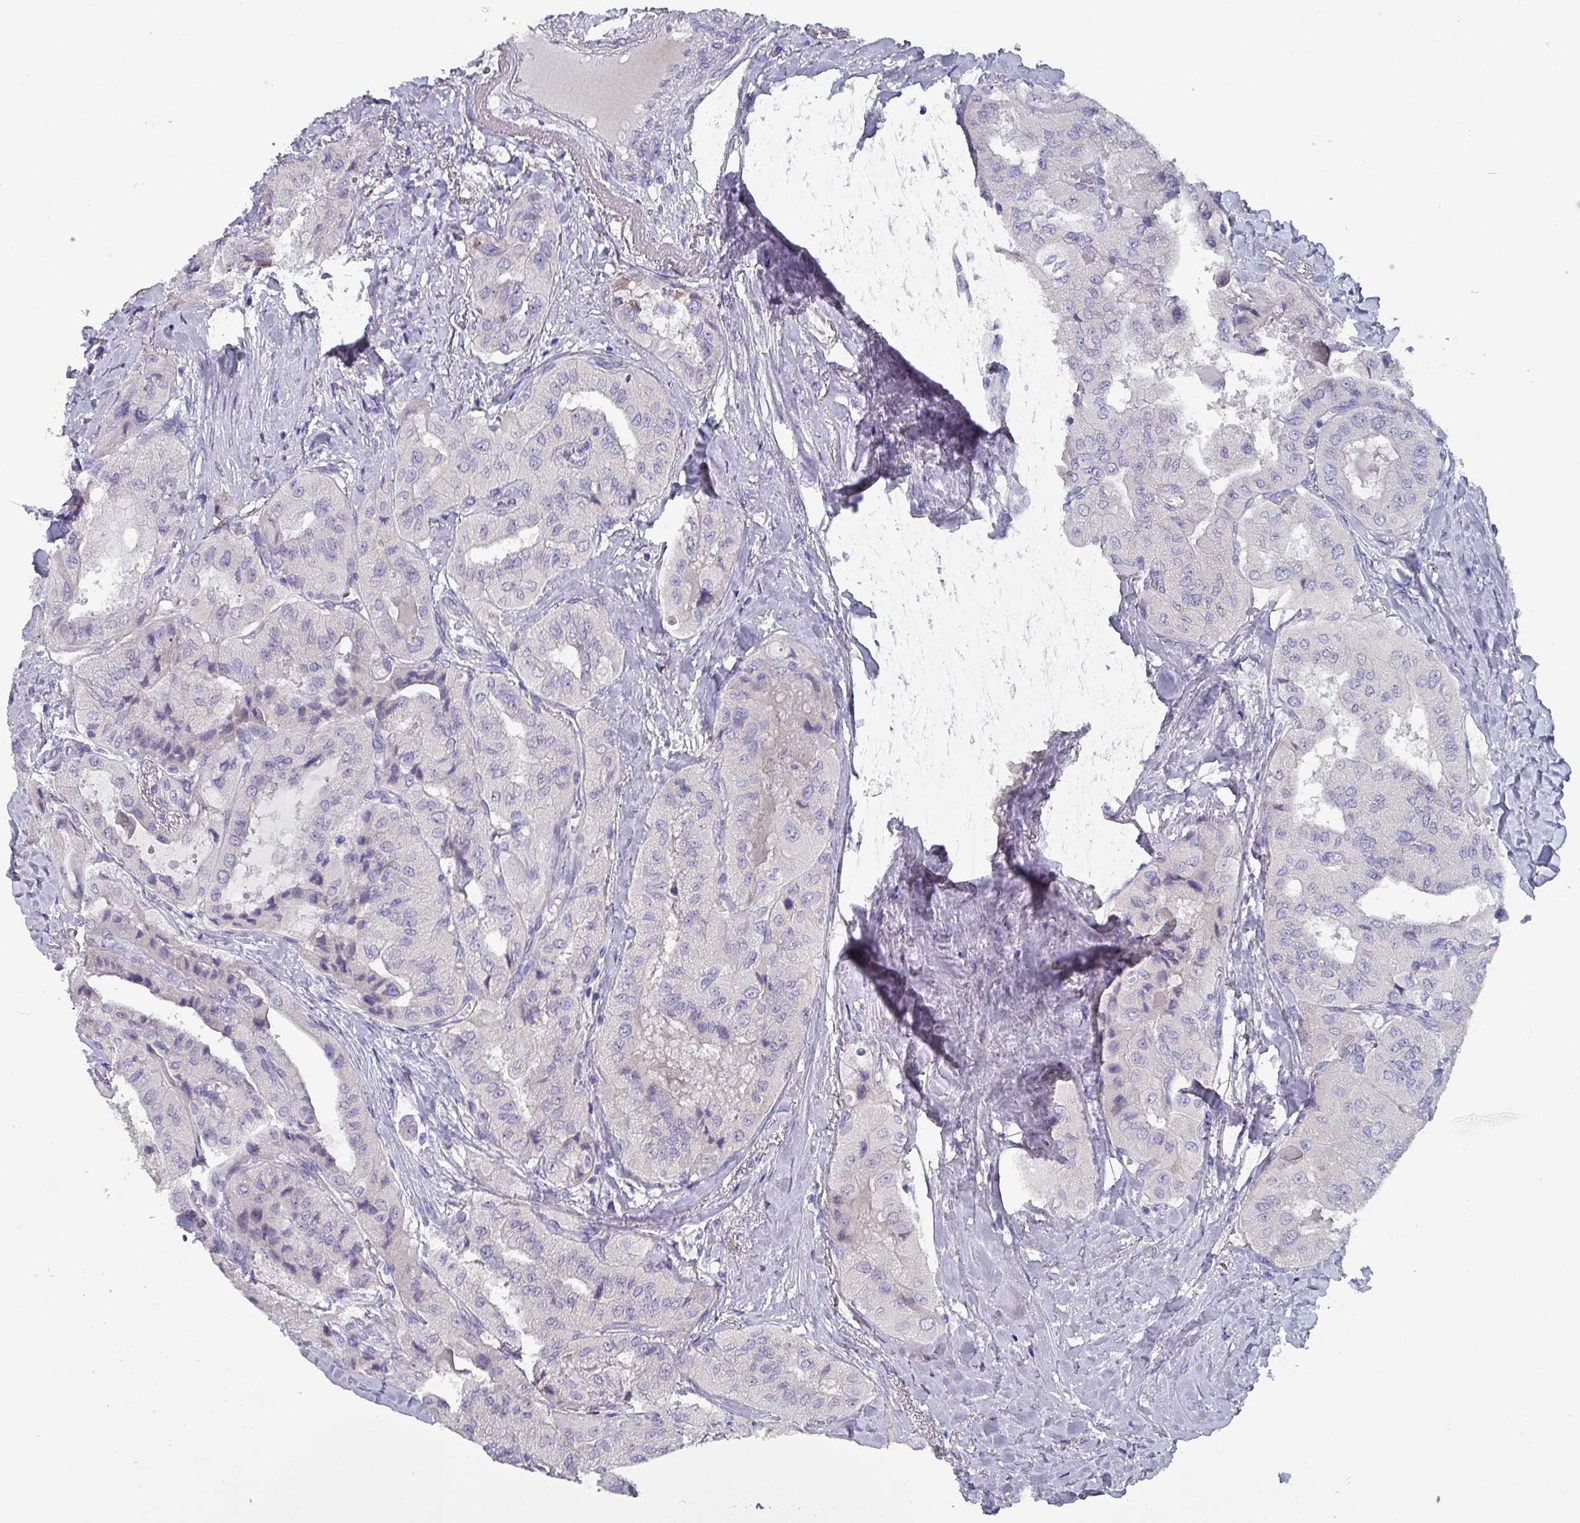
{"staining": {"intensity": "negative", "quantity": "none", "location": "none"}, "tissue": "thyroid cancer", "cell_type": "Tumor cells", "image_type": "cancer", "snomed": [{"axis": "morphology", "description": "Normal tissue, NOS"}, {"axis": "morphology", "description": "Papillary adenocarcinoma, NOS"}, {"axis": "topography", "description": "Thyroid gland"}], "caption": "A micrograph of human thyroid cancer (papillary adenocarcinoma) is negative for staining in tumor cells.", "gene": "DRD5", "patient": {"sex": "female", "age": 59}}